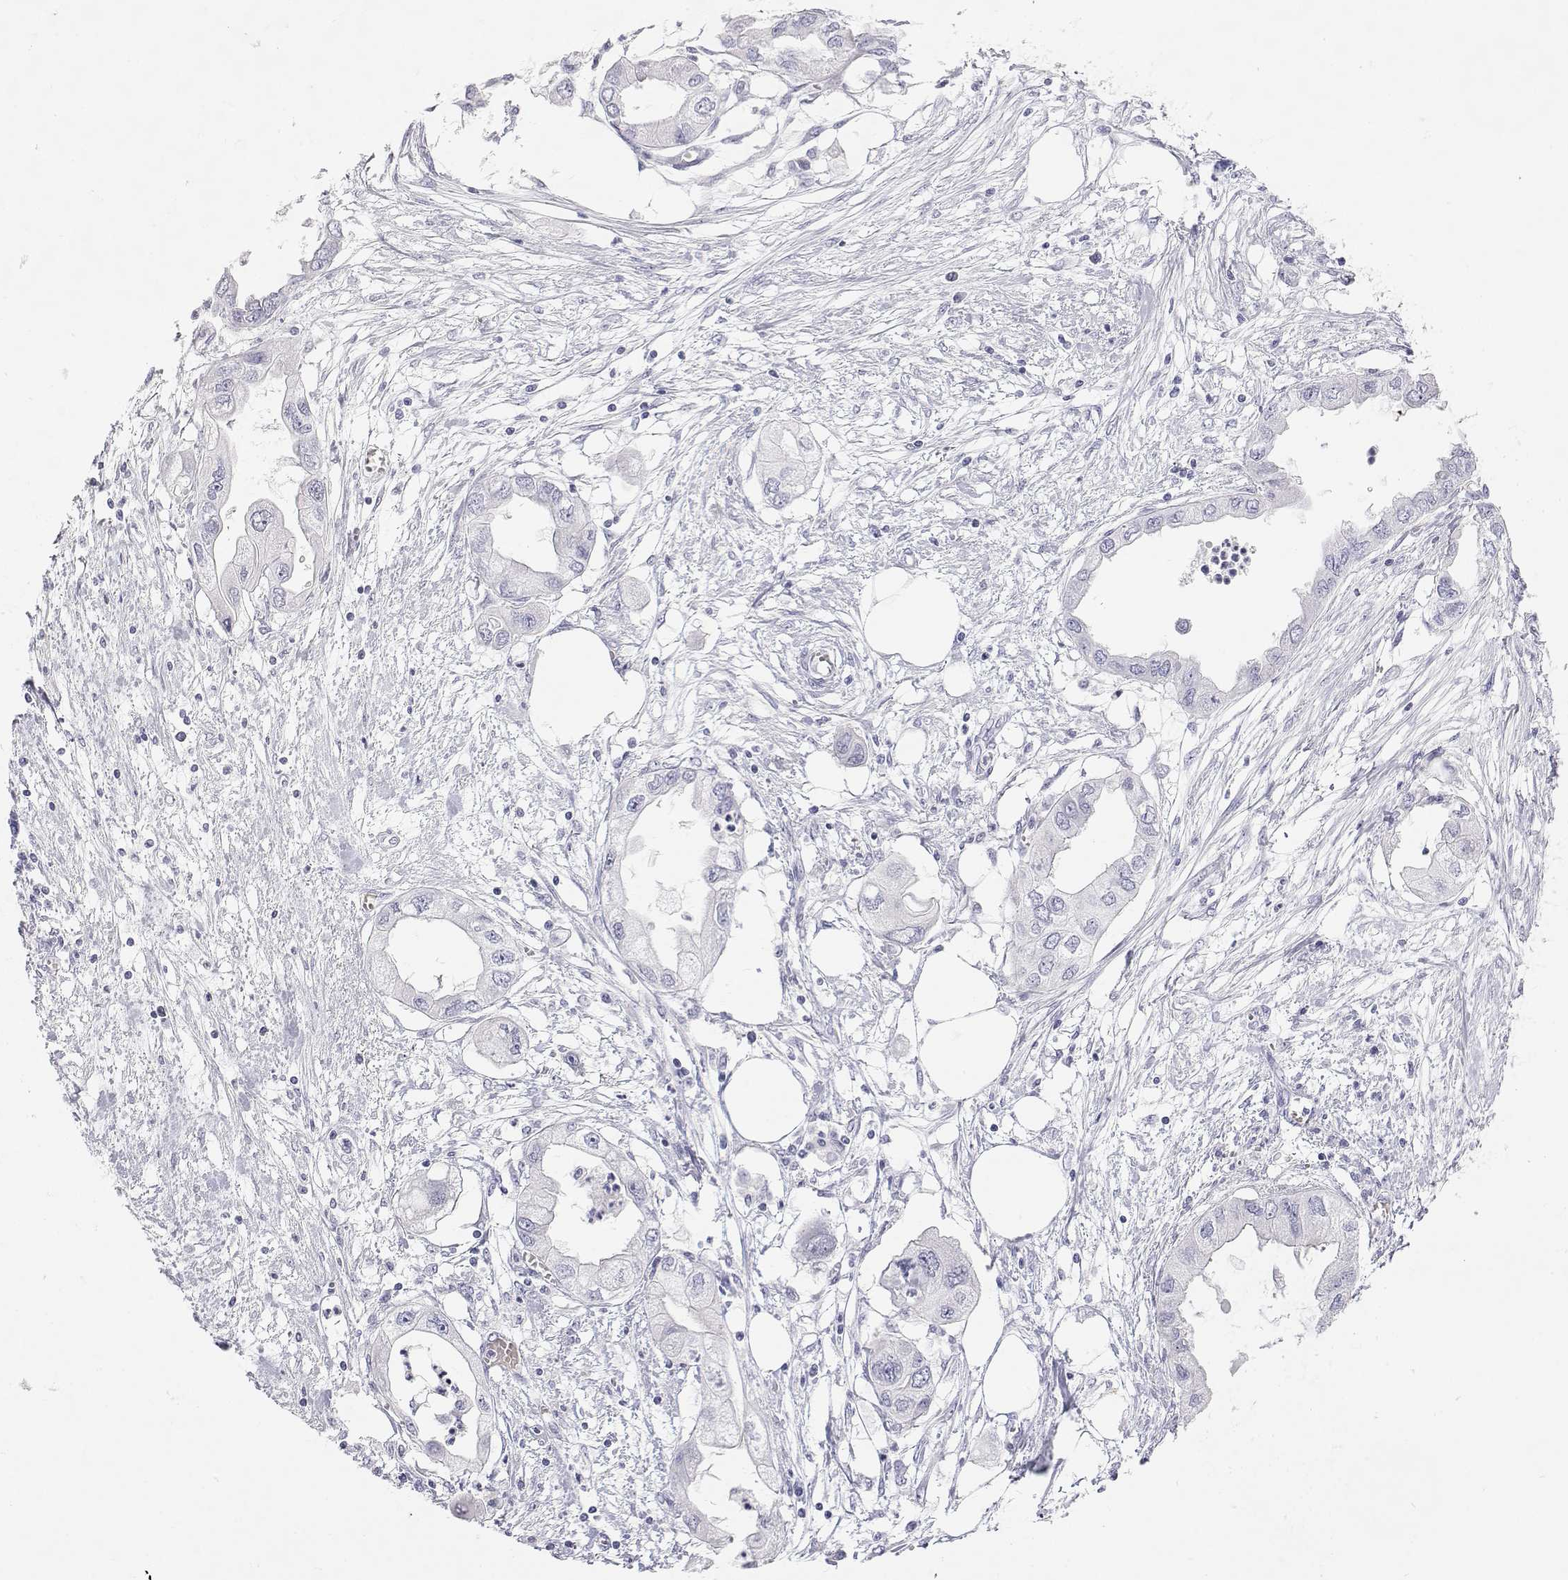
{"staining": {"intensity": "negative", "quantity": "none", "location": "none"}, "tissue": "endometrial cancer", "cell_type": "Tumor cells", "image_type": "cancer", "snomed": [{"axis": "morphology", "description": "Adenocarcinoma, NOS"}, {"axis": "morphology", "description": "Adenocarcinoma, metastatic, NOS"}, {"axis": "topography", "description": "Adipose tissue"}, {"axis": "topography", "description": "Endometrium"}], "caption": "This image is of endometrial metastatic adenocarcinoma stained with immunohistochemistry to label a protein in brown with the nuclei are counter-stained blue. There is no staining in tumor cells.", "gene": "MISP", "patient": {"sex": "female", "age": 67}}